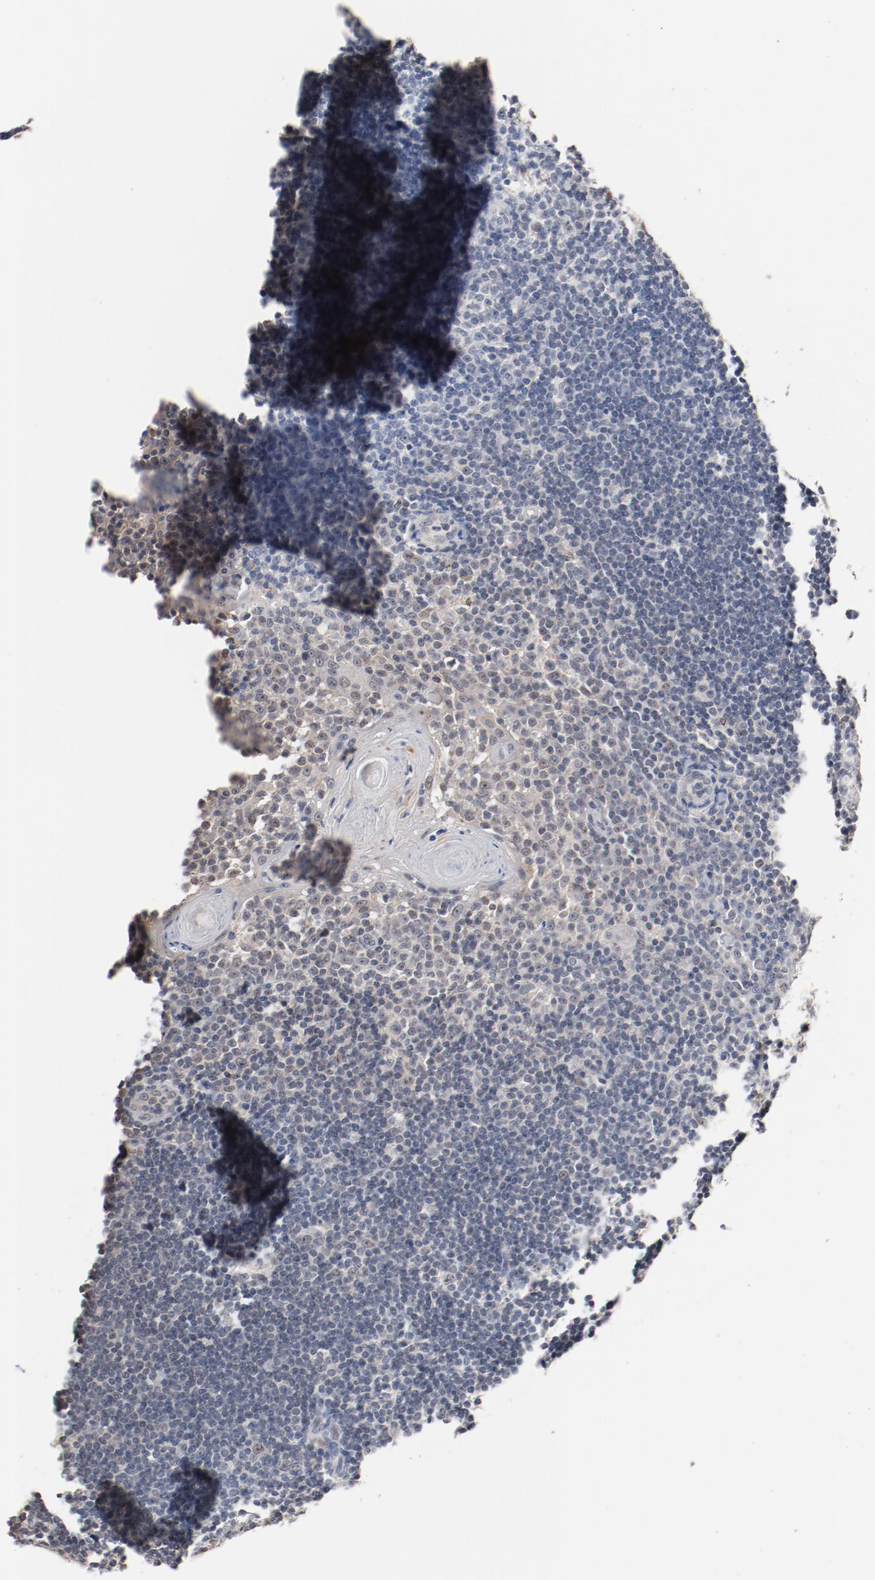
{"staining": {"intensity": "negative", "quantity": "none", "location": "none"}, "tissue": "tonsil", "cell_type": "Germinal center cells", "image_type": "normal", "snomed": [{"axis": "morphology", "description": "Normal tissue, NOS"}, {"axis": "topography", "description": "Tonsil"}], "caption": "Human tonsil stained for a protein using IHC shows no expression in germinal center cells.", "gene": "ERICH1", "patient": {"sex": "female", "age": 40}}